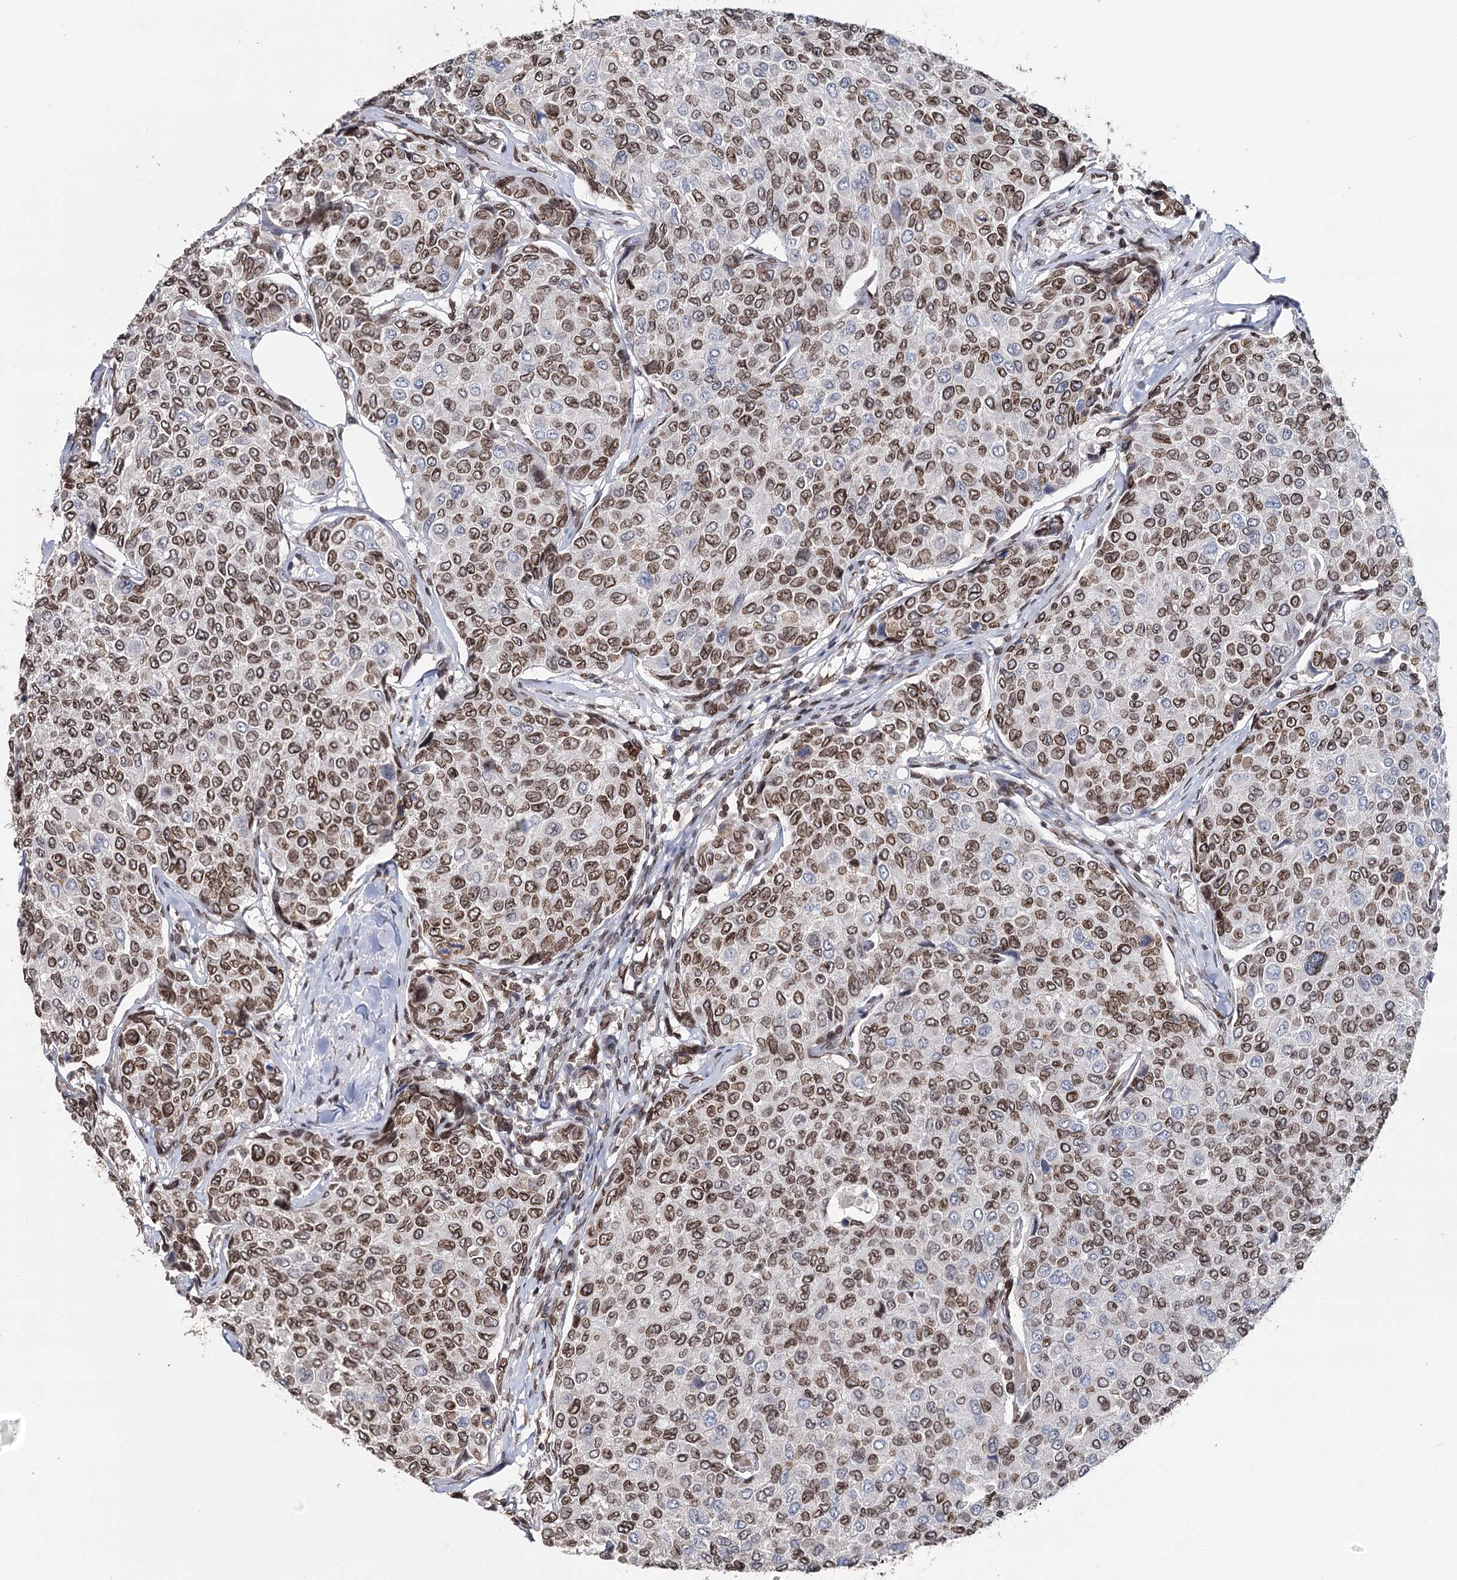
{"staining": {"intensity": "moderate", "quantity": ">75%", "location": "cytoplasmic/membranous,nuclear"}, "tissue": "breast cancer", "cell_type": "Tumor cells", "image_type": "cancer", "snomed": [{"axis": "morphology", "description": "Duct carcinoma"}, {"axis": "topography", "description": "Breast"}], "caption": "There is medium levels of moderate cytoplasmic/membranous and nuclear staining in tumor cells of breast cancer, as demonstrated by immunohistochemical staining (brown color).", "gene": "KIAA0930", "patient": {"sex": "female", "age": 55}}